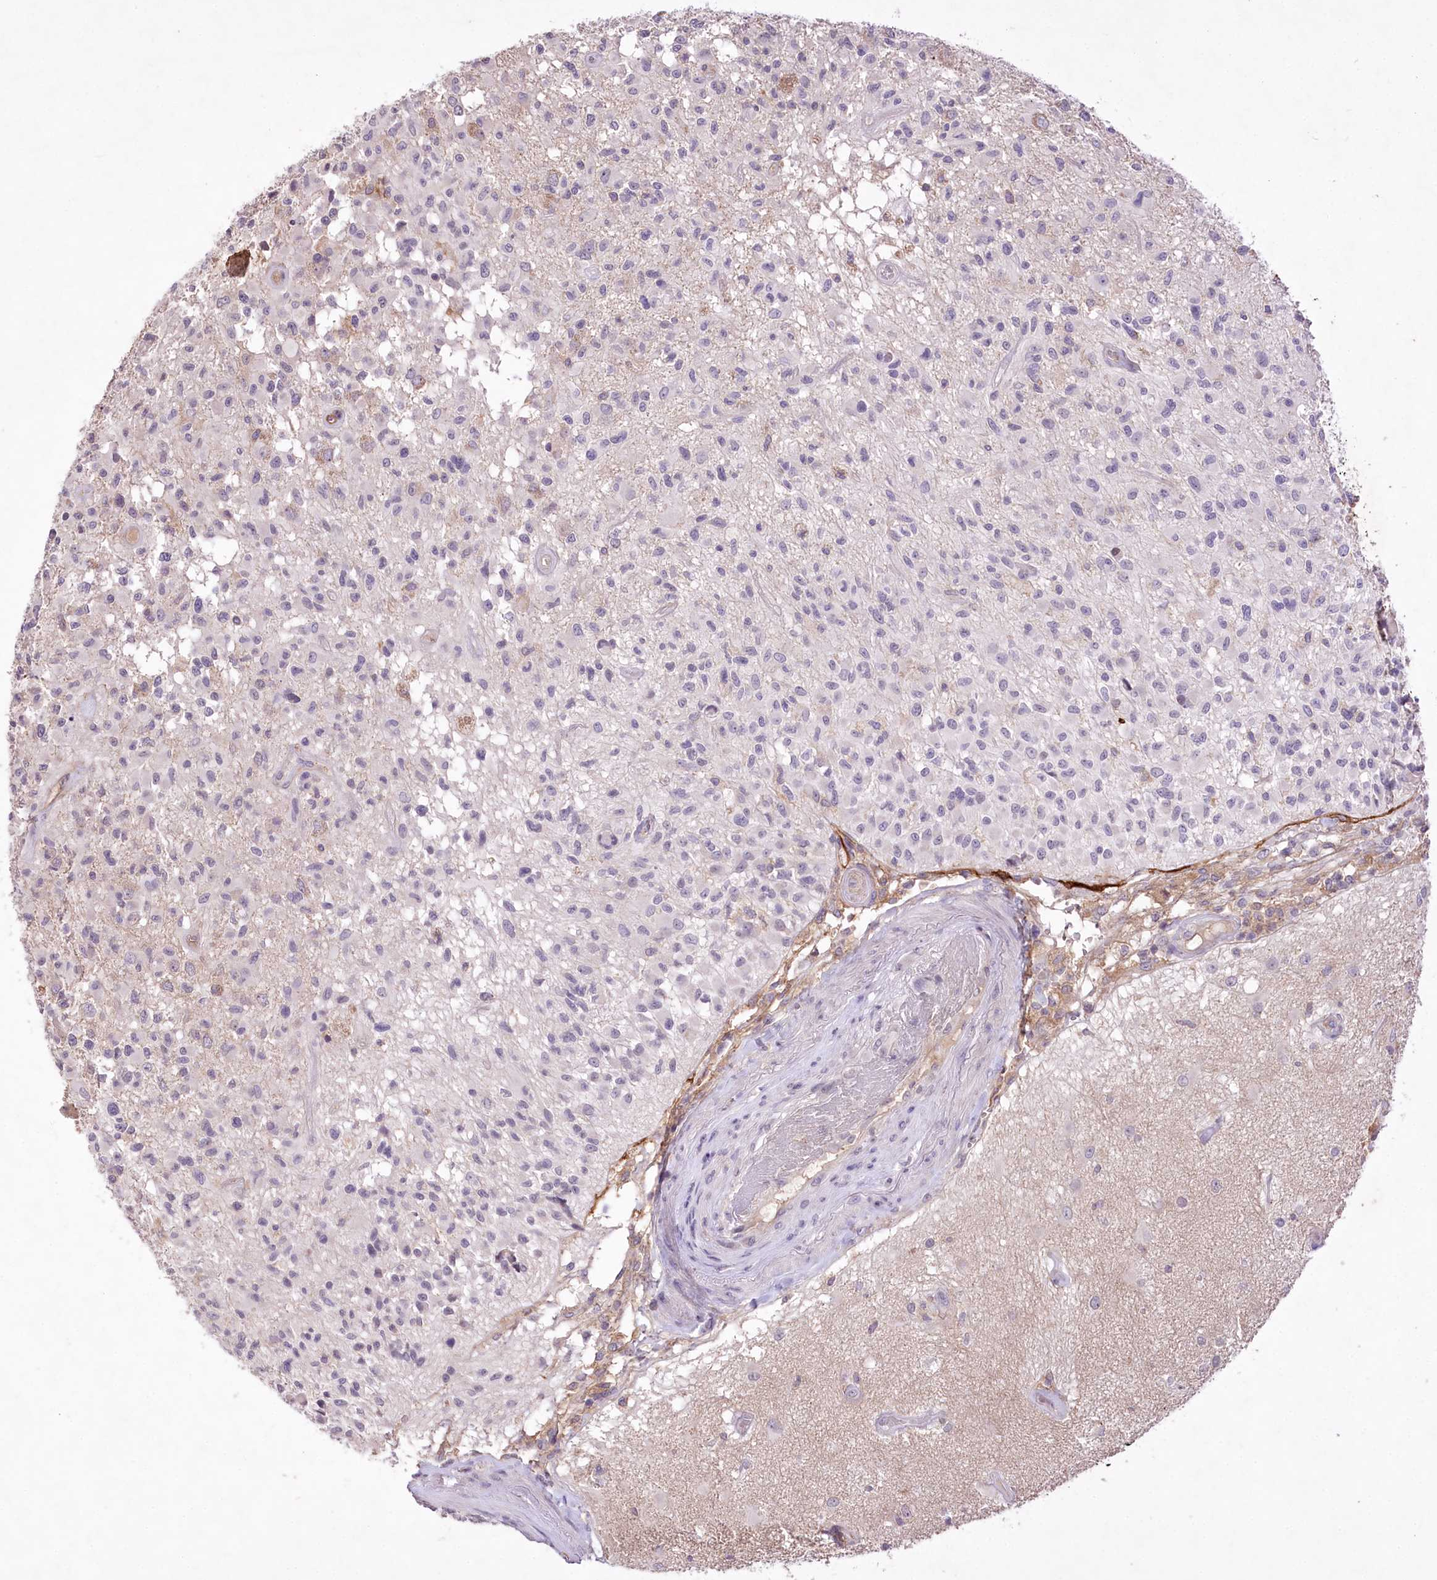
{"staining": {"intensity": "negative", "quantity": "none", "location": "none"}, "tissue": "glioma", "cell_type": "Tumor cells", "image_type": "cancer", "snomed": [{"axis": "morphology", "description": "Glioma, malignant, High grade"}, {"axis": "morphology", "description": "Glioblastoma, NOS"}, {"axis": "topography", "description": "Brain"}], "caption": "Tumor cells show no significant expression in glioblastoma.", "gene": "ENPP1", "patient": {"sex": "male", "age": 60}}